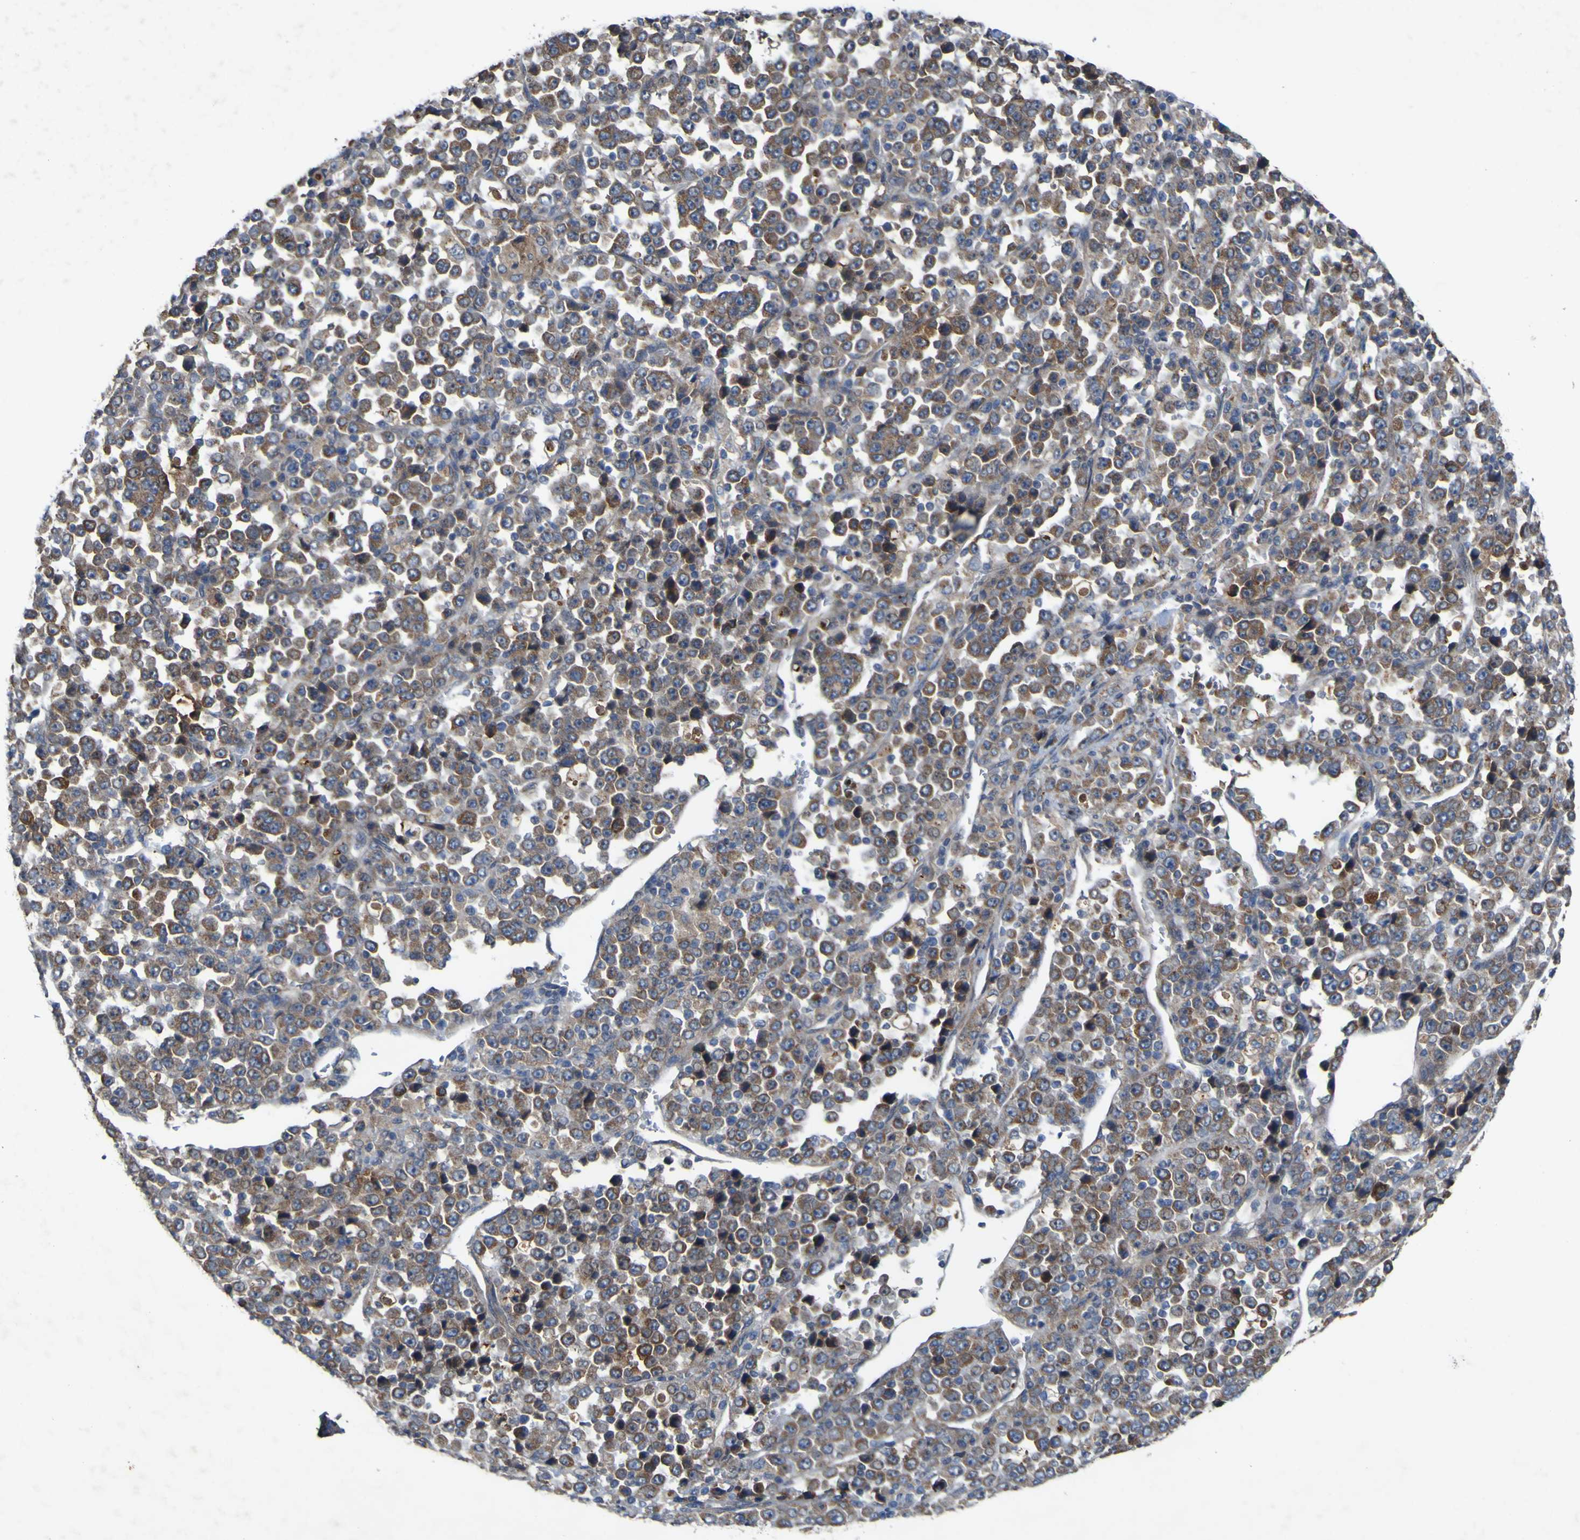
{"staining": {"intensity": "weak", "quantity": ">75%", "location": "cytoplasmic/membranous"}, "tissue": "stomach cancer", "cell_type": "Tumor cells", "image_type": "cancer", "snomed": [{"axis": "morphology", "description": "Normal tissue, NOS"}, {"axis": "morphology", "description": "Adenocarcinoma, NOS"}, {"axis": "topography", "description": "Stomach, upper"}, {"axis": "topography", "description": "Stomach"}], "caption": "Protein staining displays weak cytoplasmic/membranous staining in approximately >75% of tumor cells in stomach cancer (adenocarcinoma).", "gene": "IRAK2", "patient": {"sex": "male", "age": 59}}